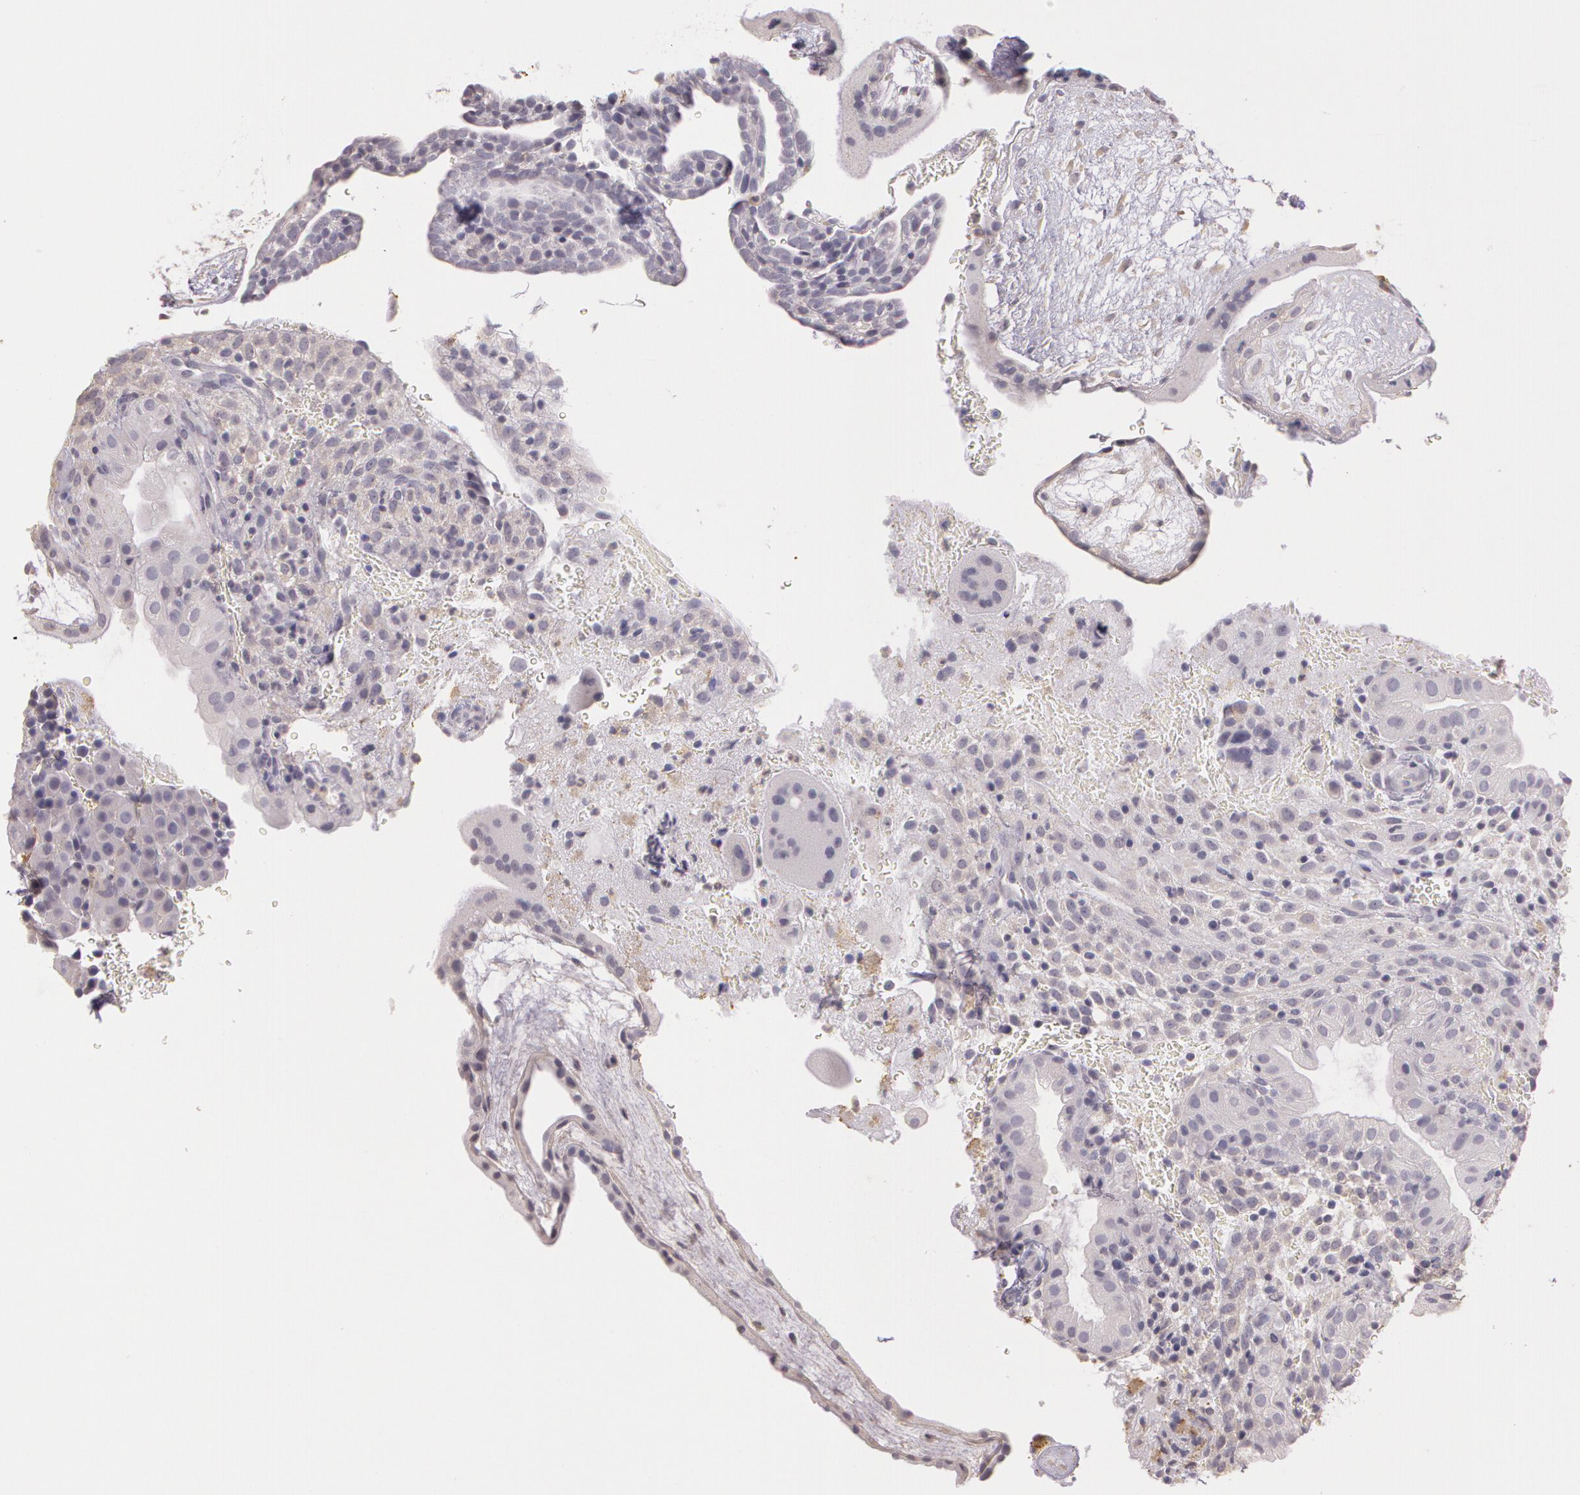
{"staining": {"intensity": "negative", "quantity": "none", "location": "none"}, "tissue": "placenta", "cell_type": "Decidual cells", "image_type": "normal", "snomed": [{"axis": "morphology", "description": "Normal tissue, NOS"}, {"axis": "topography", "description": "Placenta"}], "caption": "The histopathology image exhibits no significant expression in decidual cells of placenta.", "gene": "G2E3", "patient": {"sex": "female", "age": 19}}